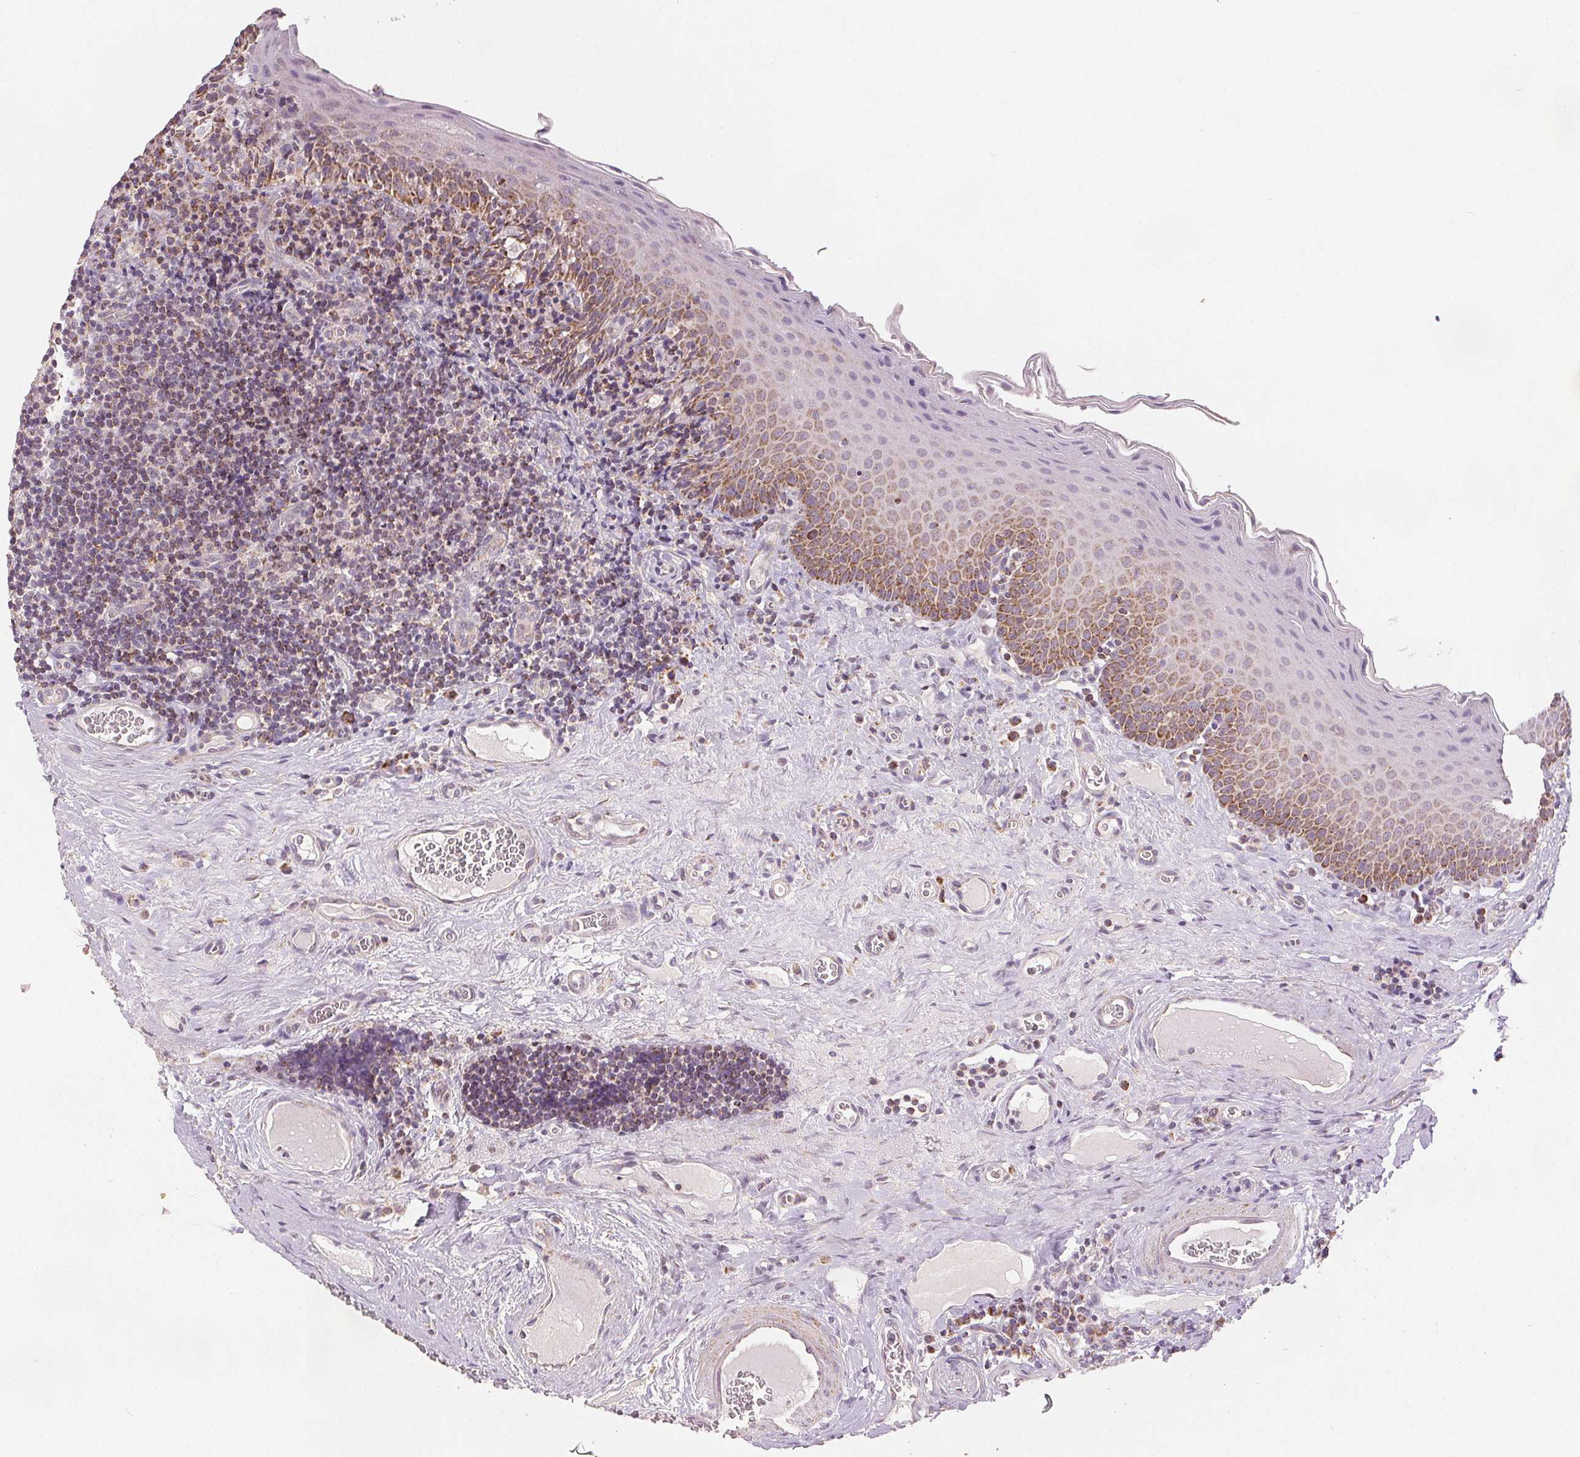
{"staining": {"intensity": "strong", "quantity": "25%-75%", "location": "cytoplasmic/membranous"}, "tissue": "tonsil", "cell_type": "Germinal center cells", "image_type": "normal", "snomed": [{"axis": "morphology", "description": "Normal tissue, NOS"}, {"axis": "morphology", "description": "Inflammation, NOS"}, {"axis": "topography", "description": "Tonsil"}], "caption": "A high amount of strong cytoplasmic/membranous positivity is seen in about 25%-75% of germinal center cells in benign tonsil.", "gene": "SDHB", "patient": {"sex": "female", "age": 31}}